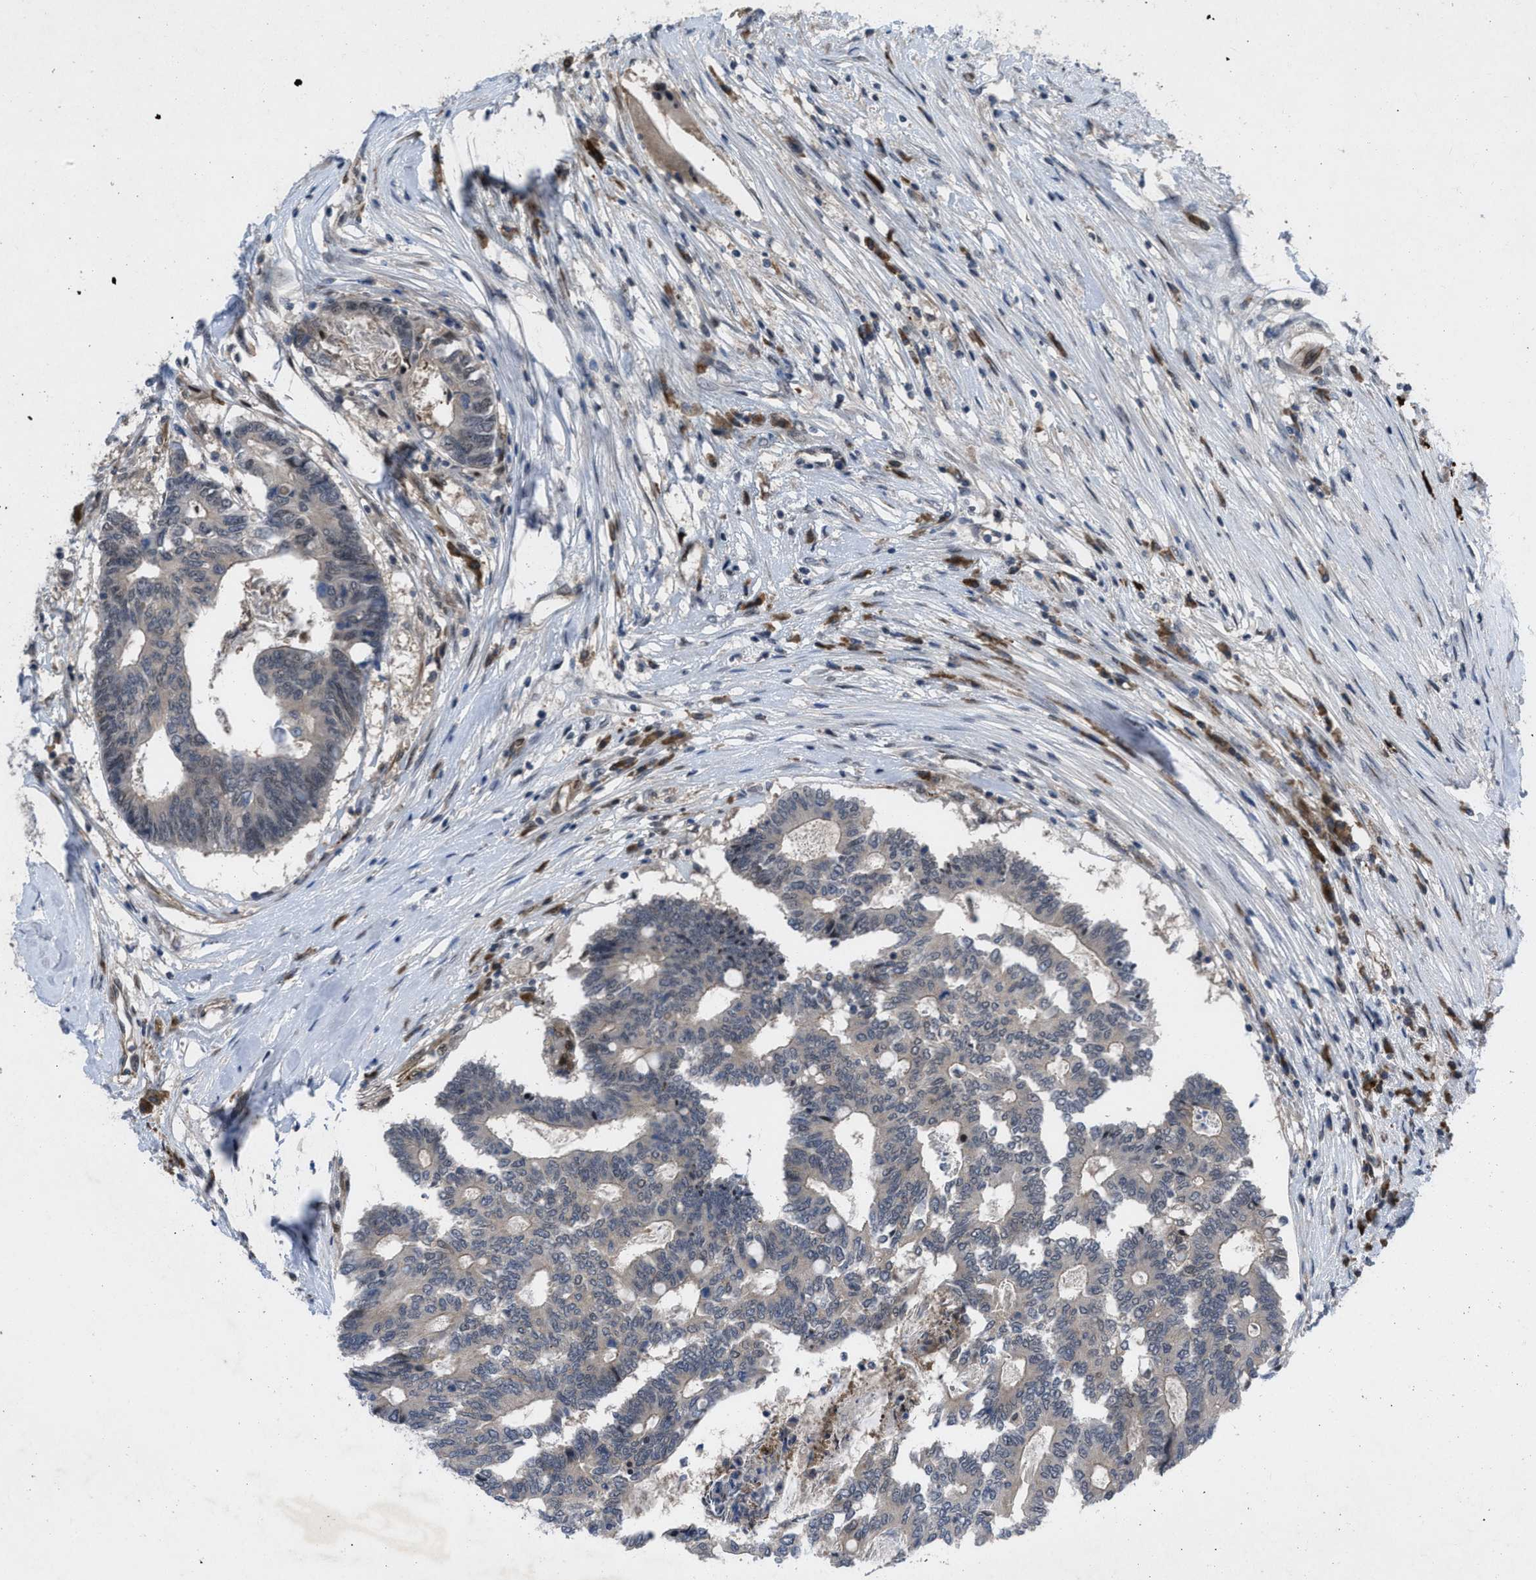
{"staining": {"intensity": "negative", "quantity": "none", "location": "none"}, "tissue": "colorectal cancer", "cell_type": "Tumor cells", "image_type": "cancer", "snomed": [{"axis": "morphology", "description": "Adenocarcinoma, NOS"}, {"axis": "topography", "description": "Rectum"}], "caption": "An image of colorectal cancer stained for a protein demonstrates no brown staining in tumor cells.", "gene": "IL17RE", "patient": {"sex": "male", "age": 63}}